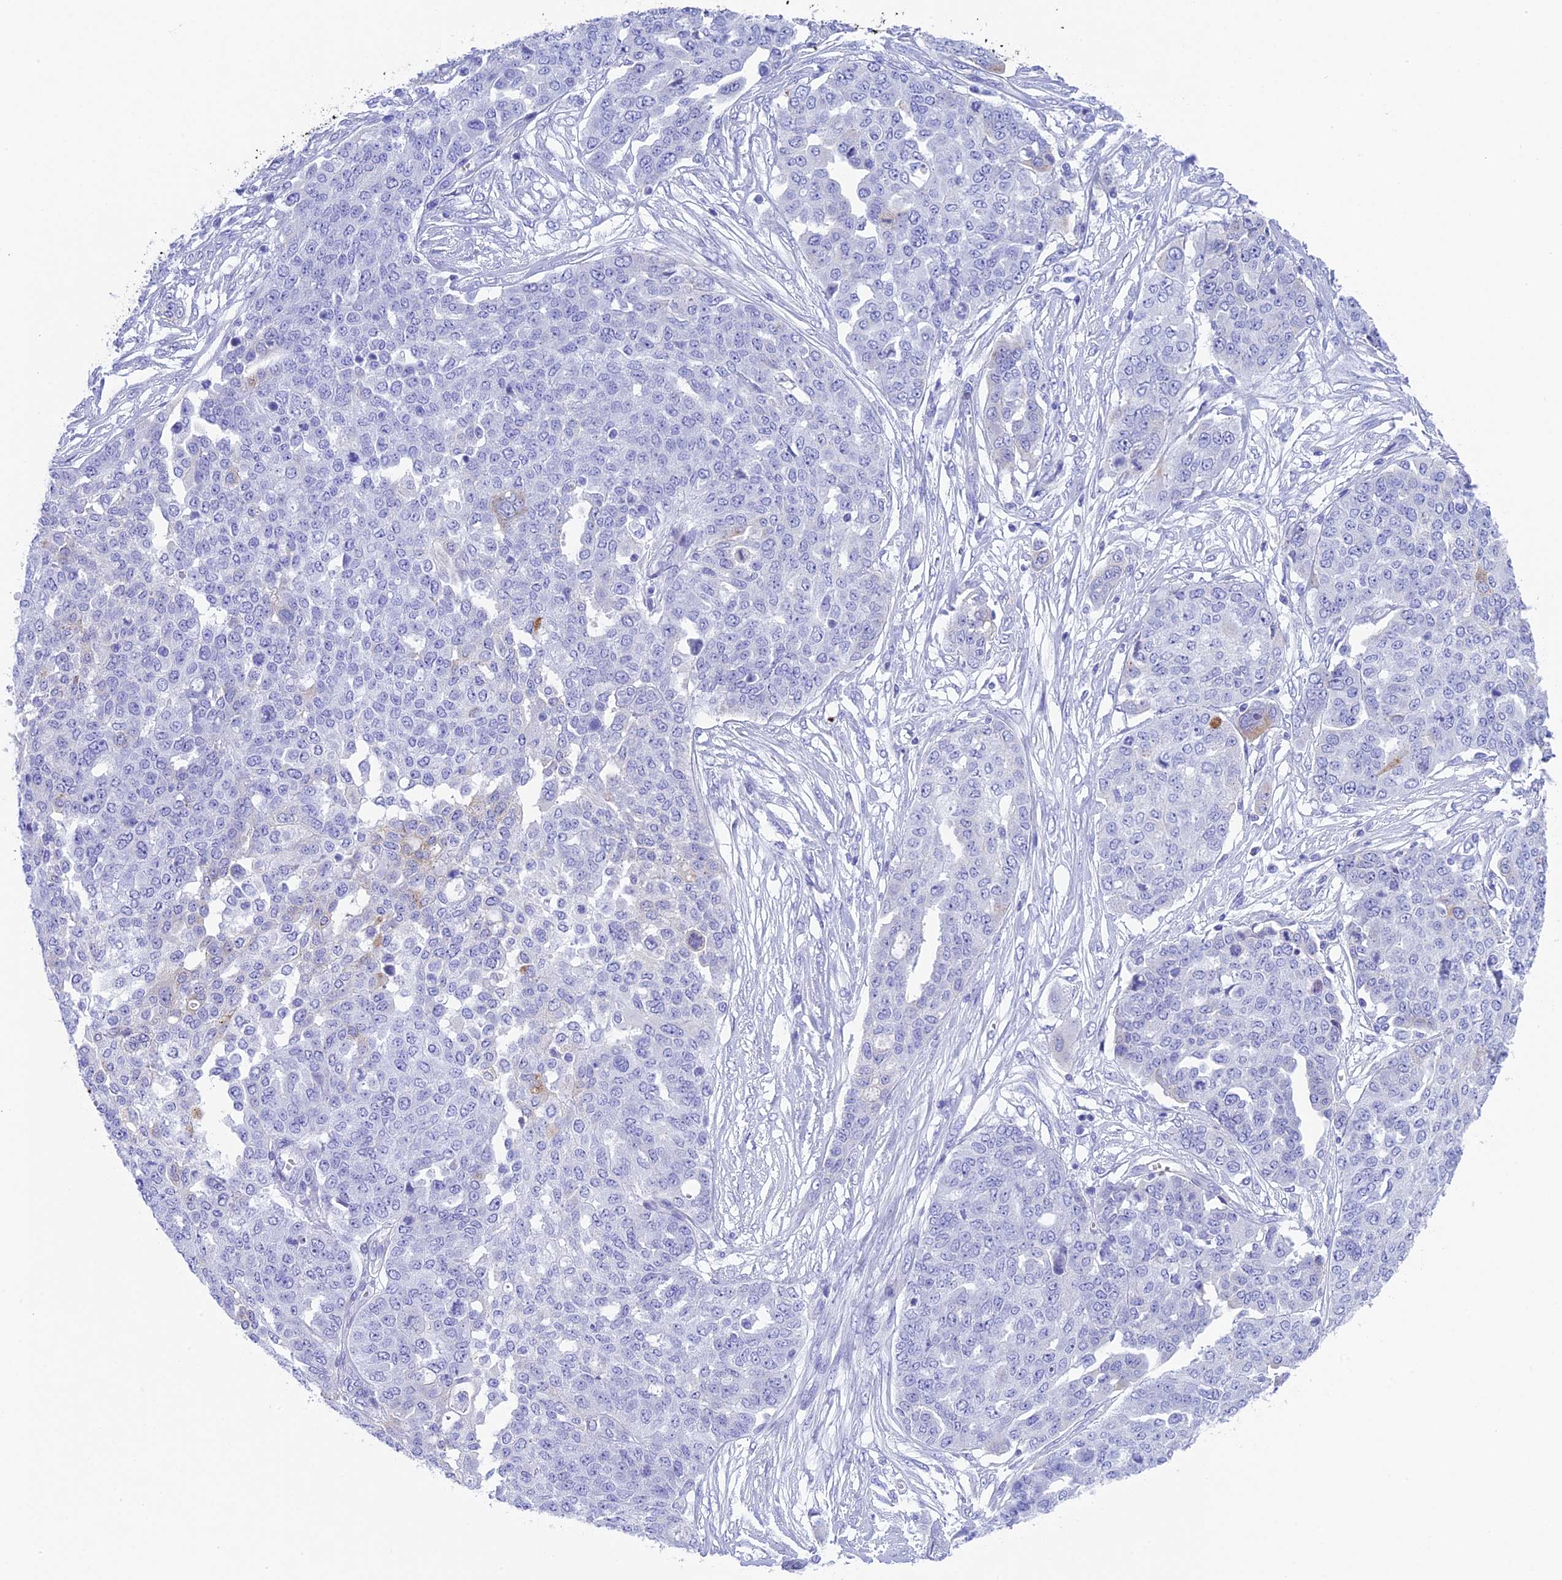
{"staining": {"intensity": "negative", "quantity": "none", "location": "none"}, "tissue": "ovarian cancer", "cell_type": "Tumor cells", "image_type": "cancer", "snomed": [{"axis": "morphology", "description": "Cystadenocarcinoma, serous, NOS"}, {"axis": "topography", "description": "Soft tissue"}, {"axis": "topography", "description": "Ovary"}], "caption": "Immunohistochemistry of human ovarian cancer (serous cystadenocarcinoma) exhibits no expression in tumor cells.", "gene": "TACSTD2", "patient": {"sex": "female", "age": 57}}